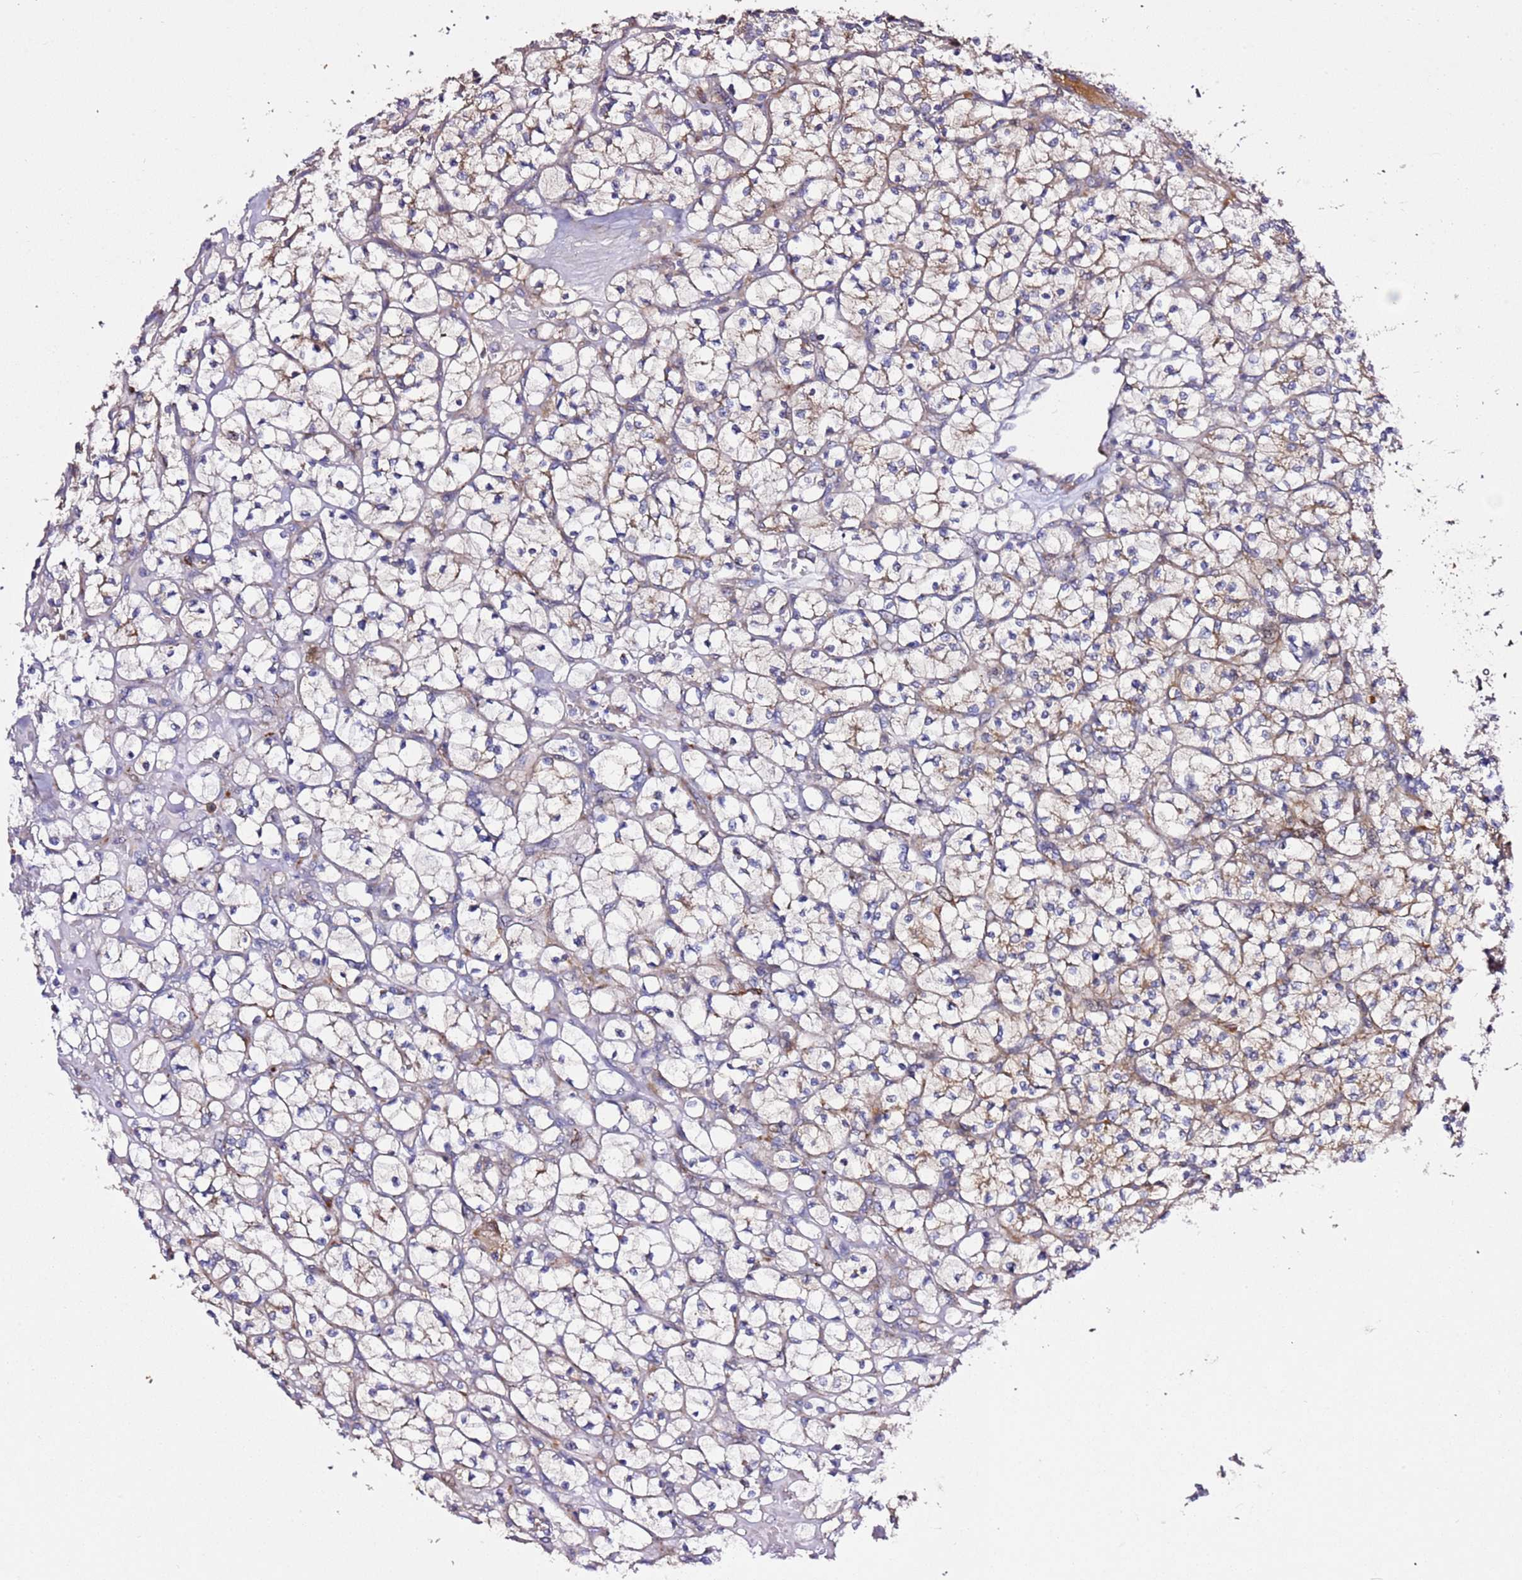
{"staining": {"intensity": "weak", "quantity": "25%-75%", "location": "cytoplasmic/membranous"}, "tissue": "renal cancer", "cell_type": "Tumor cells", "image_type": "cancer", "snomed": [{"axis": "morphology", "description": "Adenocarcinoma, NOS"}, {"axis": "topography", "description": "Kidney"}], "caption": "DAB immunohistochemical staining of renal cancer displays weak cytoplasmic/membranous protein positivity in about 25%-75% of tumor cells.", "gene": "PVRIG", "patient": {"sex": "female", "age": 64}}